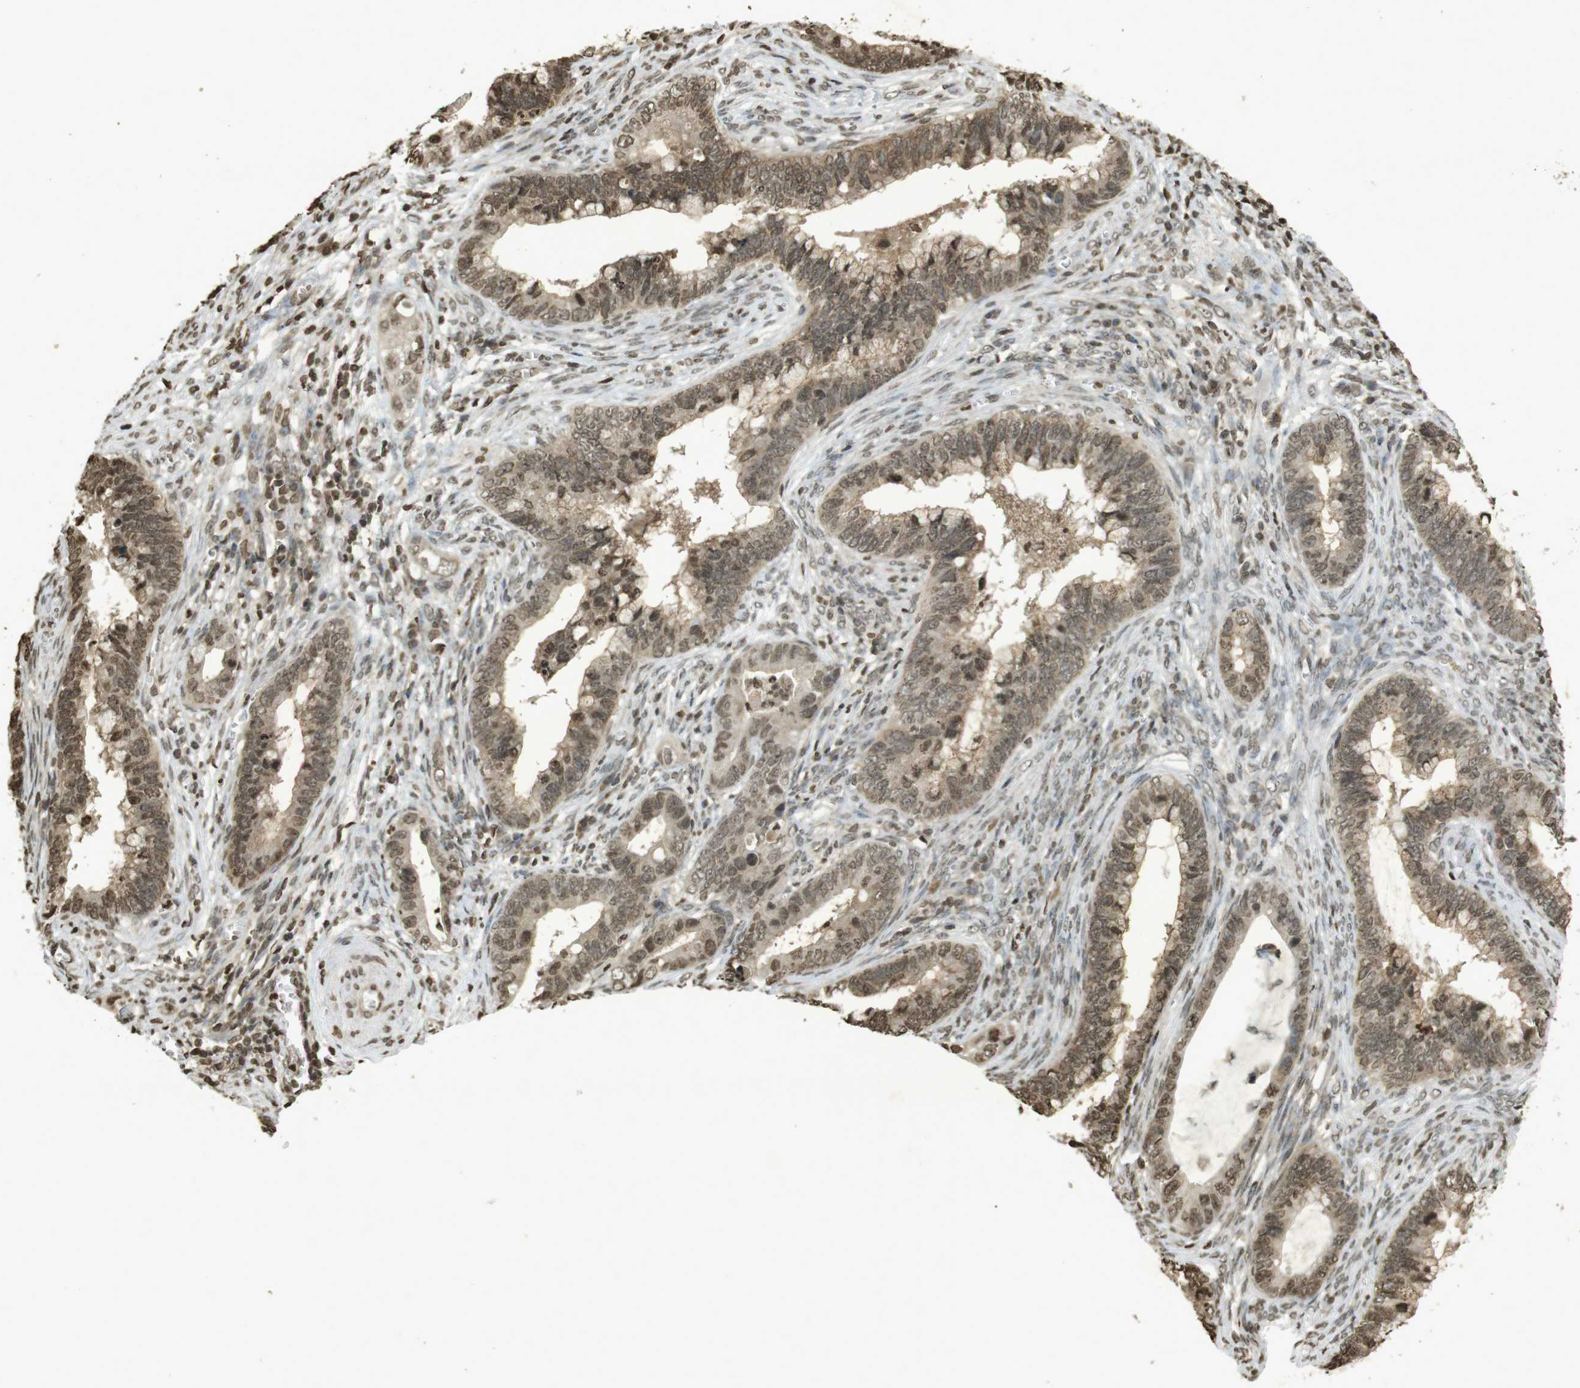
{"staining": {"intensity": "moderate", "quantity": ">75%", "location": "cytoplasmic/membranous,nuclear"}, "tissue": "cervical cancer", "cell_type": "Tumor cells", "image_type": "cancer", "snomed": [{"axis": "morphology", "description": "Adenocarcinoma, NOS"}, {"axis": "topography", "description": "Cervix"}], "caption": "Moderate cytoplasmic/membranous and nuclear expression for a protein is present in about >75% of tumor cells of cervical adenocarcinoma using immunohistochemistry (IHC).", "gene": "ORC4", "patient": {"sex": "female", "age": 44}}